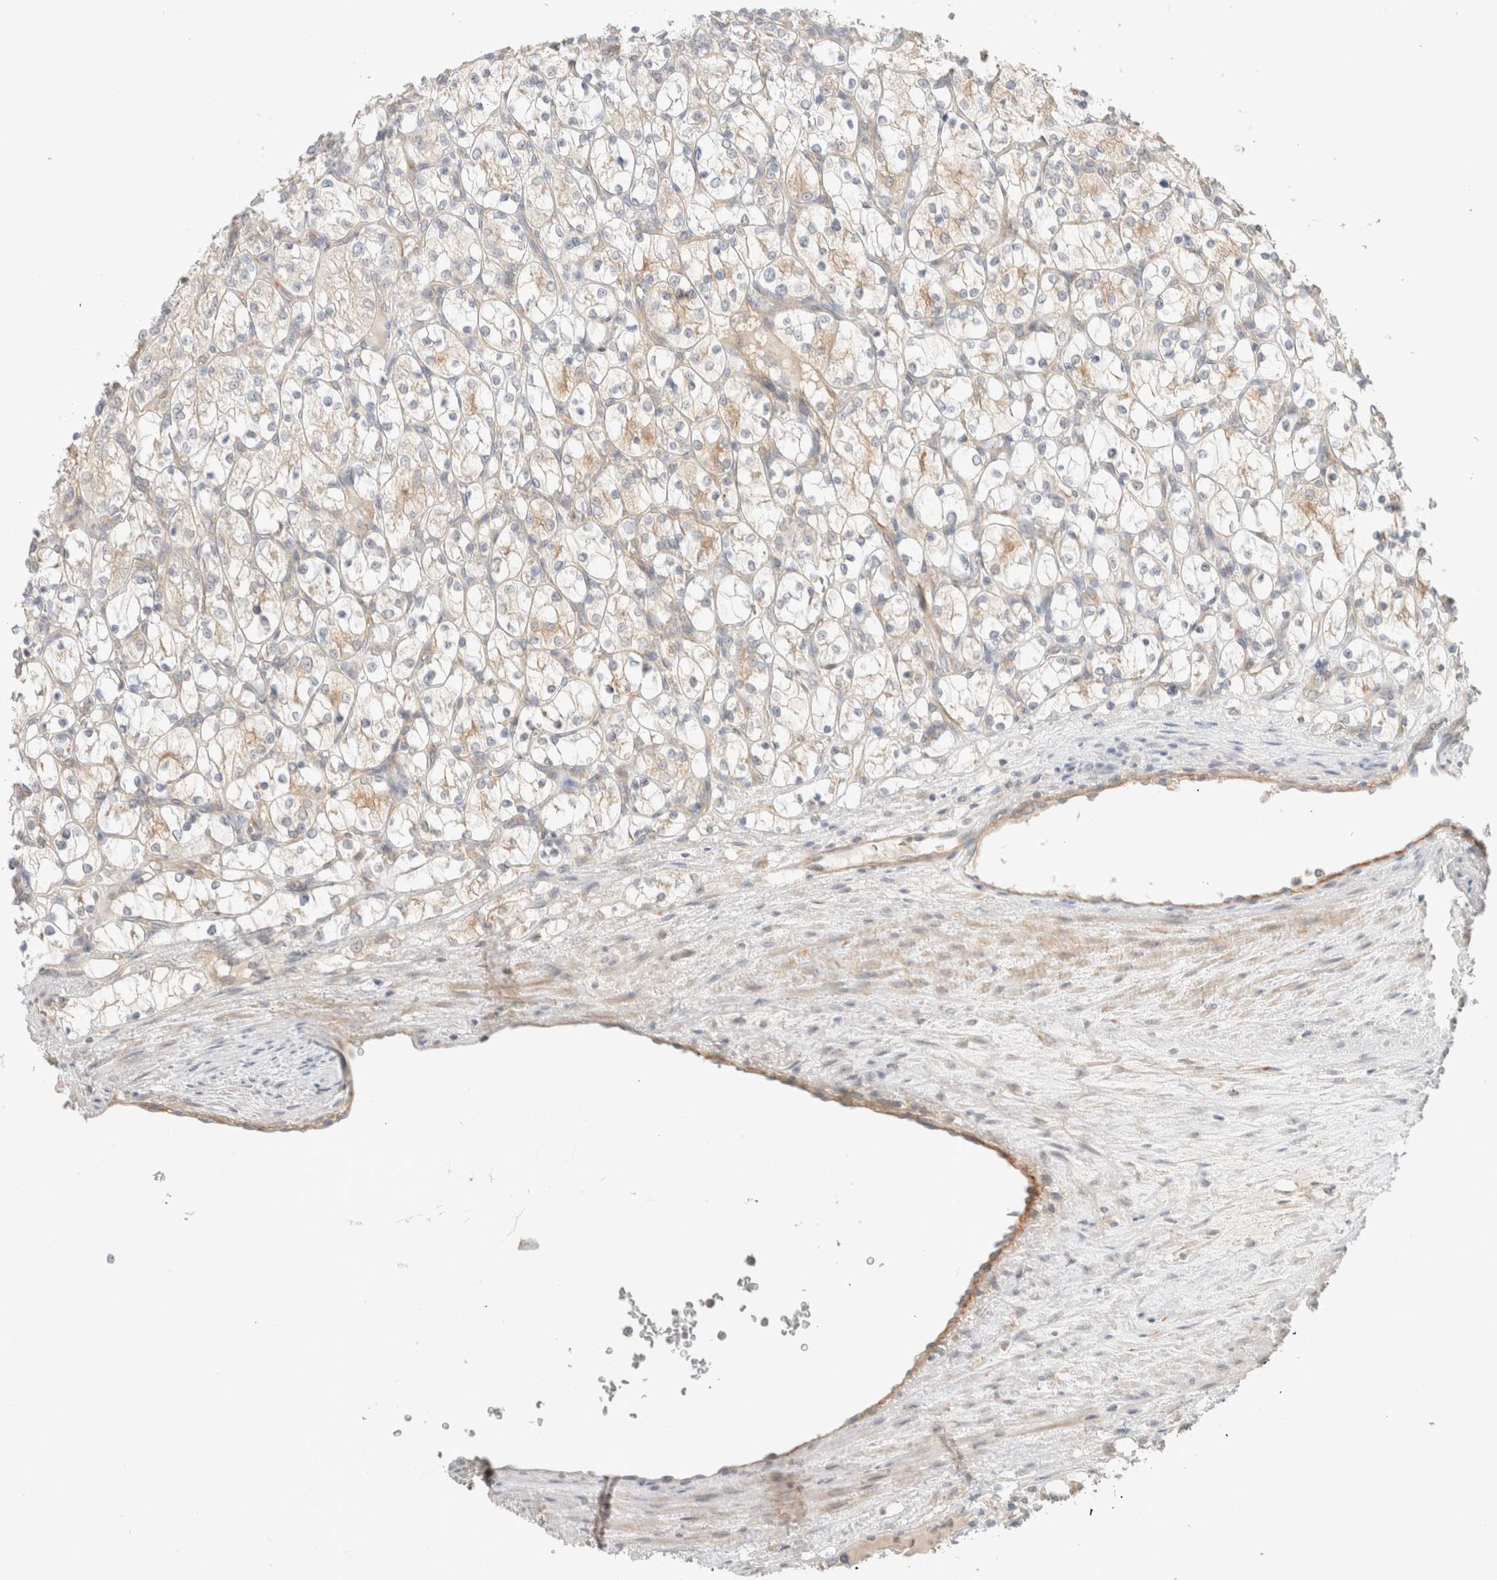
{"staining": {"intensity": "weak", "quantity": "<25%", "location": "cytoplasmic/membranous"}, "tissue": "renal cancer", "cell_type": "Tumor cells", "image_type": "cancer", "snomed": [{"axis": "morphology", "description": "Adenocarcinoma, NOS"}, {"axis": "topography", "description": "Kidney"}], "caption": "Immunohistochemistry of human renal cancer displays no expression in tumor cells.", "gene": "MARK3", "patient": {"sex": "female", "age": 69}}